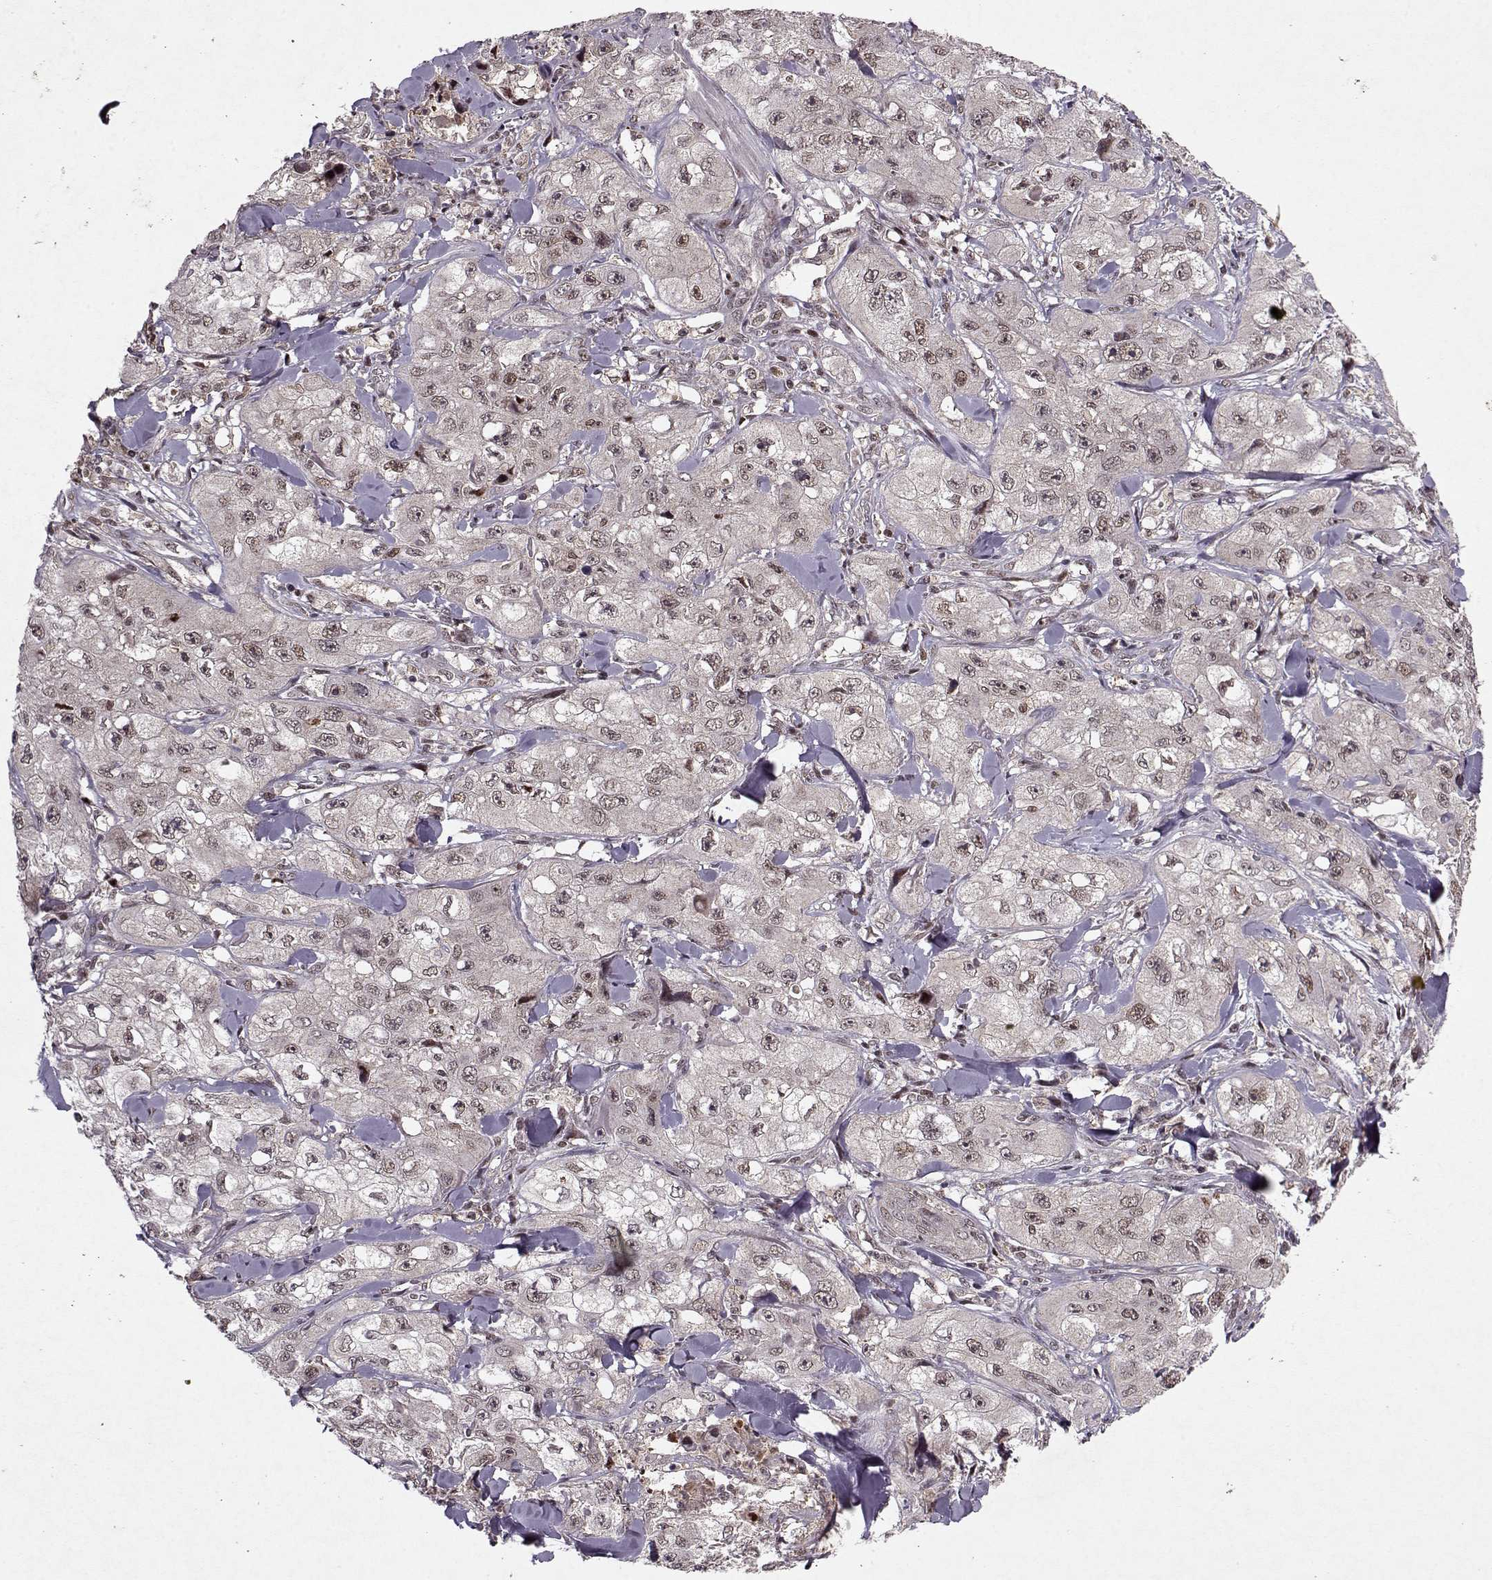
{"staining": {"intensity": "weak", "quantity": ">75%", "location": "nuclear"}, "tissue": "skin cancer", "cell_type": "Tumor cells", "image_type": "cancer", "snomed": [{"axis": "morphology", "description": "Squamous cell carcinoma, NOS"}, {"axis": "topography", "description": "Skin"}, {"axis": "topography", "description": "Subcutis"}], "caption": "An immunohistochemistry (IHC) histopathology image of tumor tissue is shown. Protein staining in brown highlights weak nuclear positivity in squamous cell carcinoma (skin) within tumor cells. (DAB (3,3'-diaminobenzidine) IHC, brown staining for protein, blue staining for nuclei).", "gene": "PSMA7", "patient": {"sex": "male", "age": 73}}